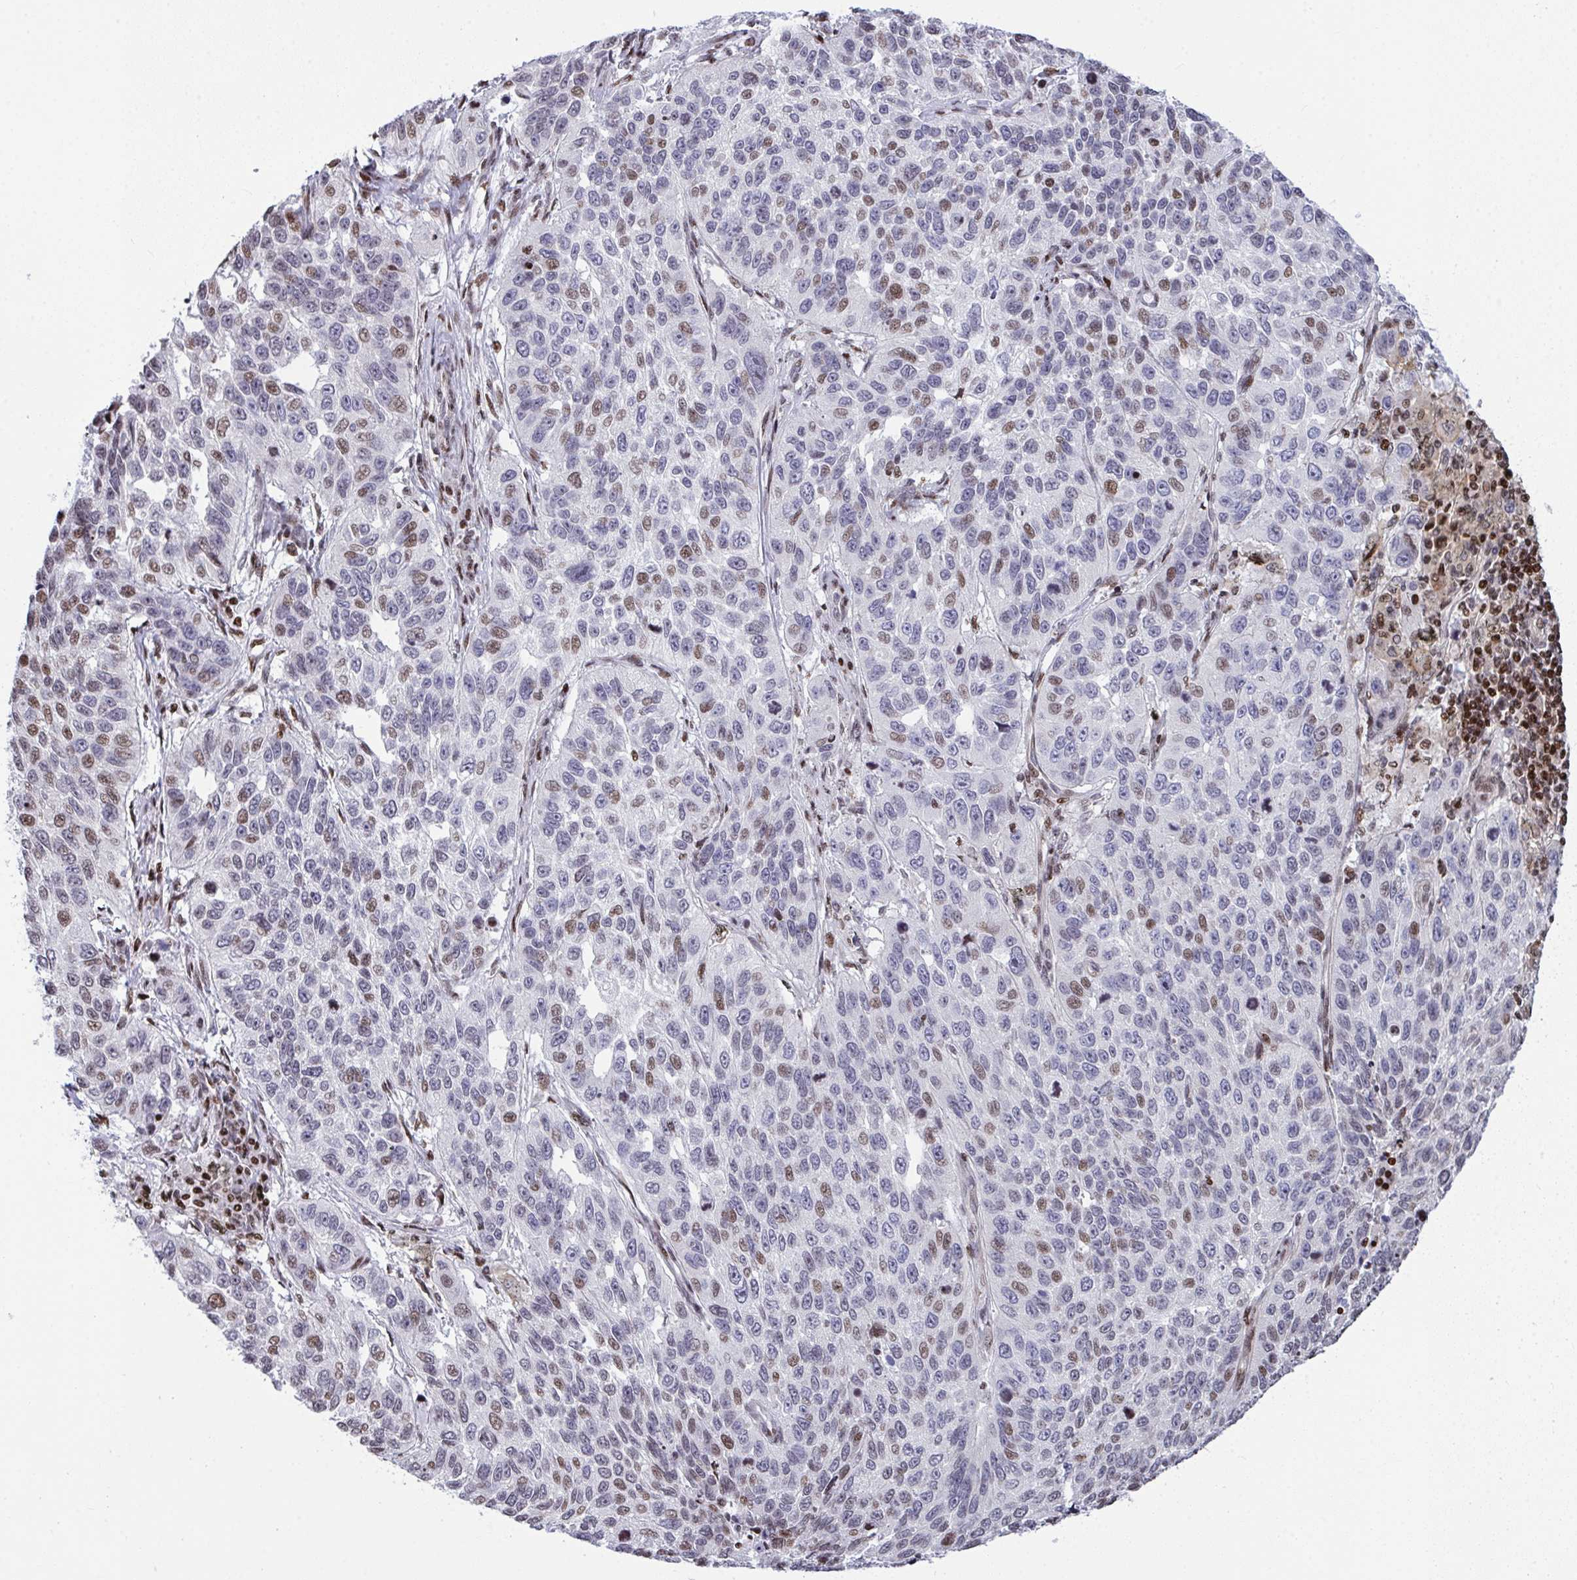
{"staining": {"intensity": "moderate", "quantity": "<25%", "location": "nuclear"}, "tissue": "lung cancer", "cell_type": "Tumor cells", "image_type": "cancer", "snomed": [{"axis": "morphology", "description": "Squamous cell carcinoma, NOS"}, {"axis": "topography", "description": "Lung"}], "caption": "Immunohistochemical staining of lung cancer exhibits moderate nuclear protein expression in approximately <25% of tumor cells.", "gene": "RAPGEF5", "patient": {"sex": "male", "age": 62}}